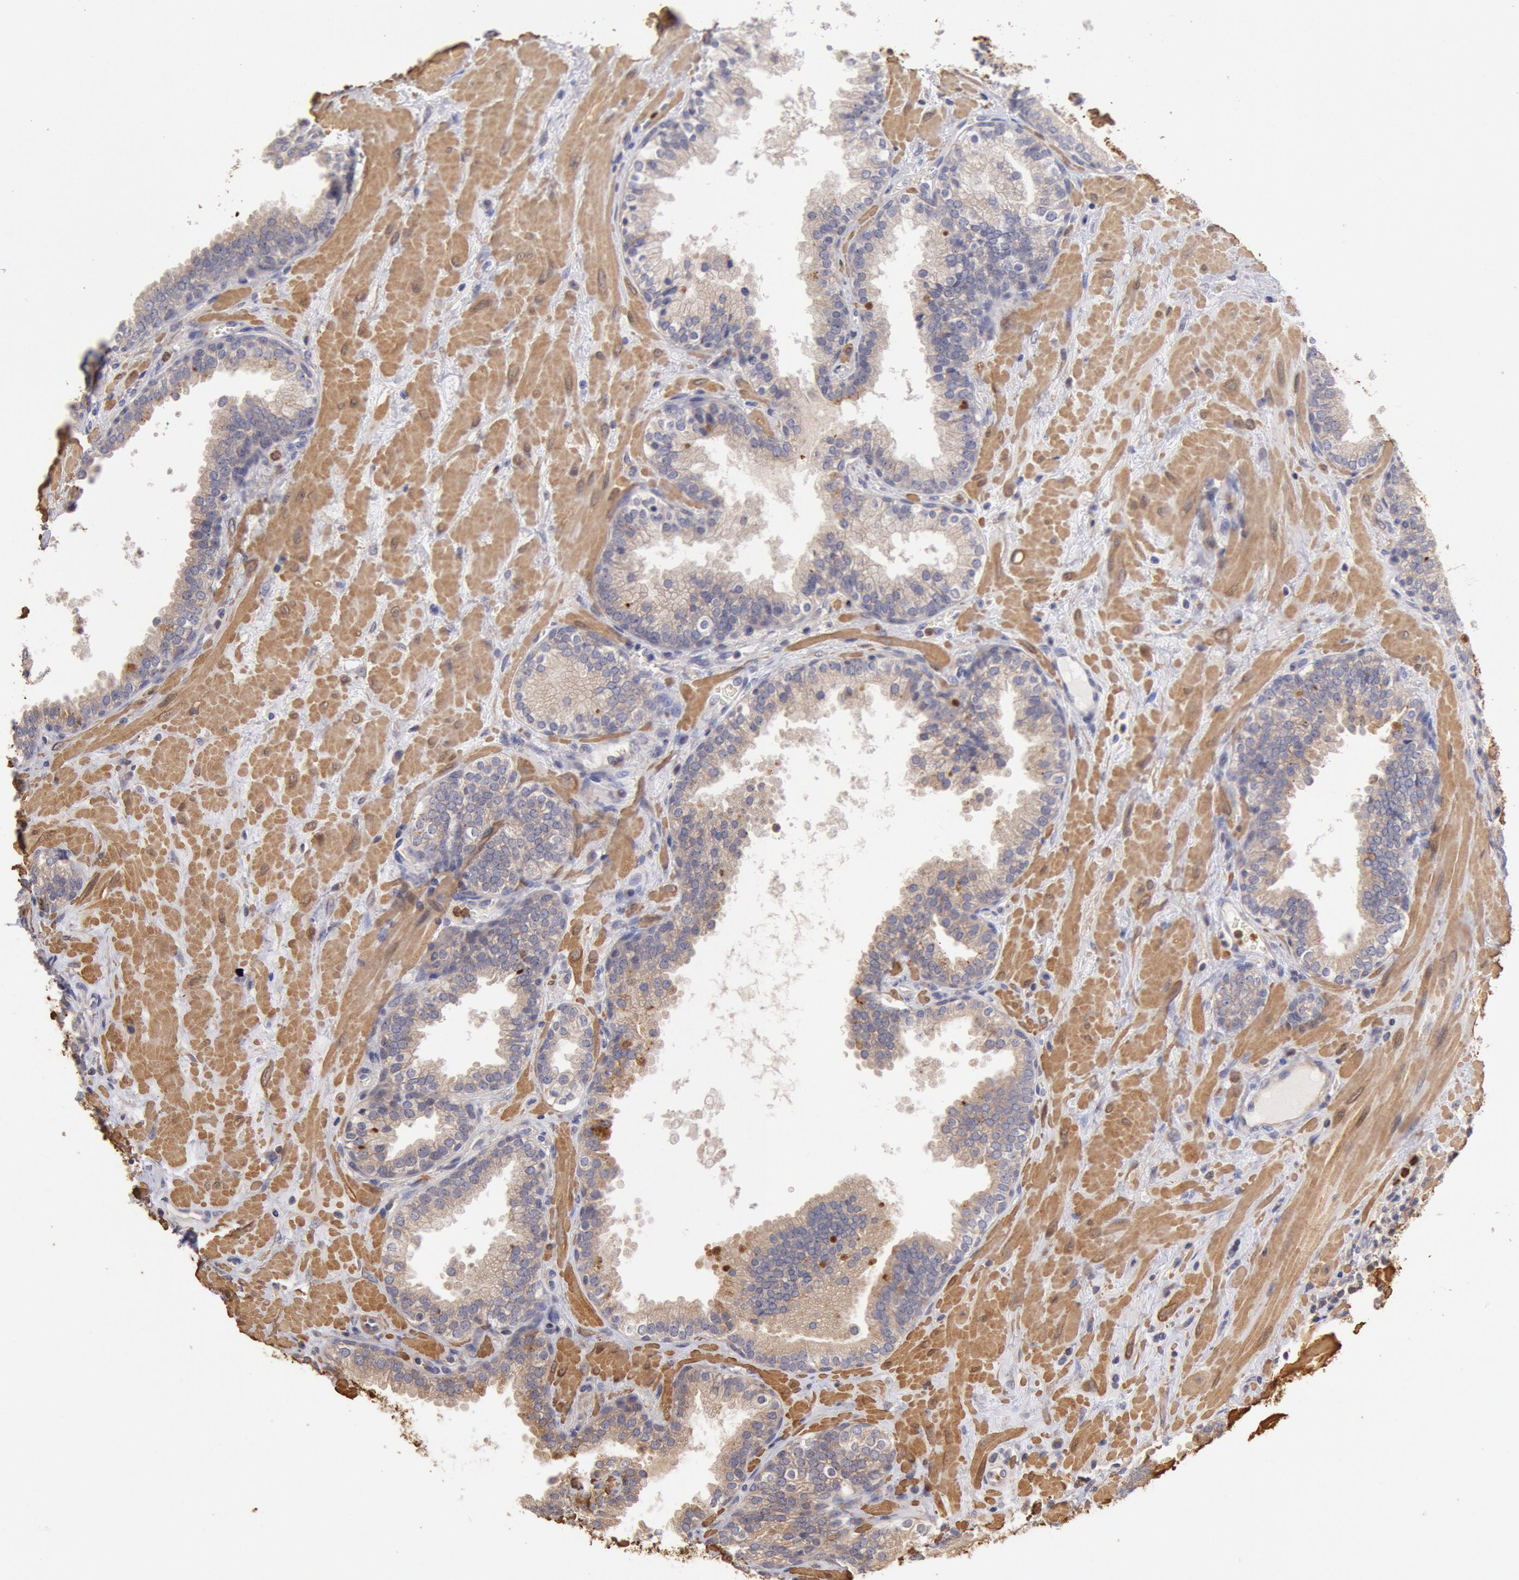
{"staining": {"intensity": "weak", "quantity": "25%-75%", "location": "cytoplasmic/membranous"}, "tissue": "prostate", "cell_type": "Glandular cells", "image_type": "normal", "snomed": [{"axis": "morphology", "description": "Normal tissue, NOS"}, {"axis": "topography", "description": "Prostate"}], "caption": "The histopathology image exhibits staining of benign prostate, revealing weak cytoplasmic/membranous protein positivity (brown color) within glandular cells.", "gene": "TMED8", "patient": {"sex": "male", "age": 51}}